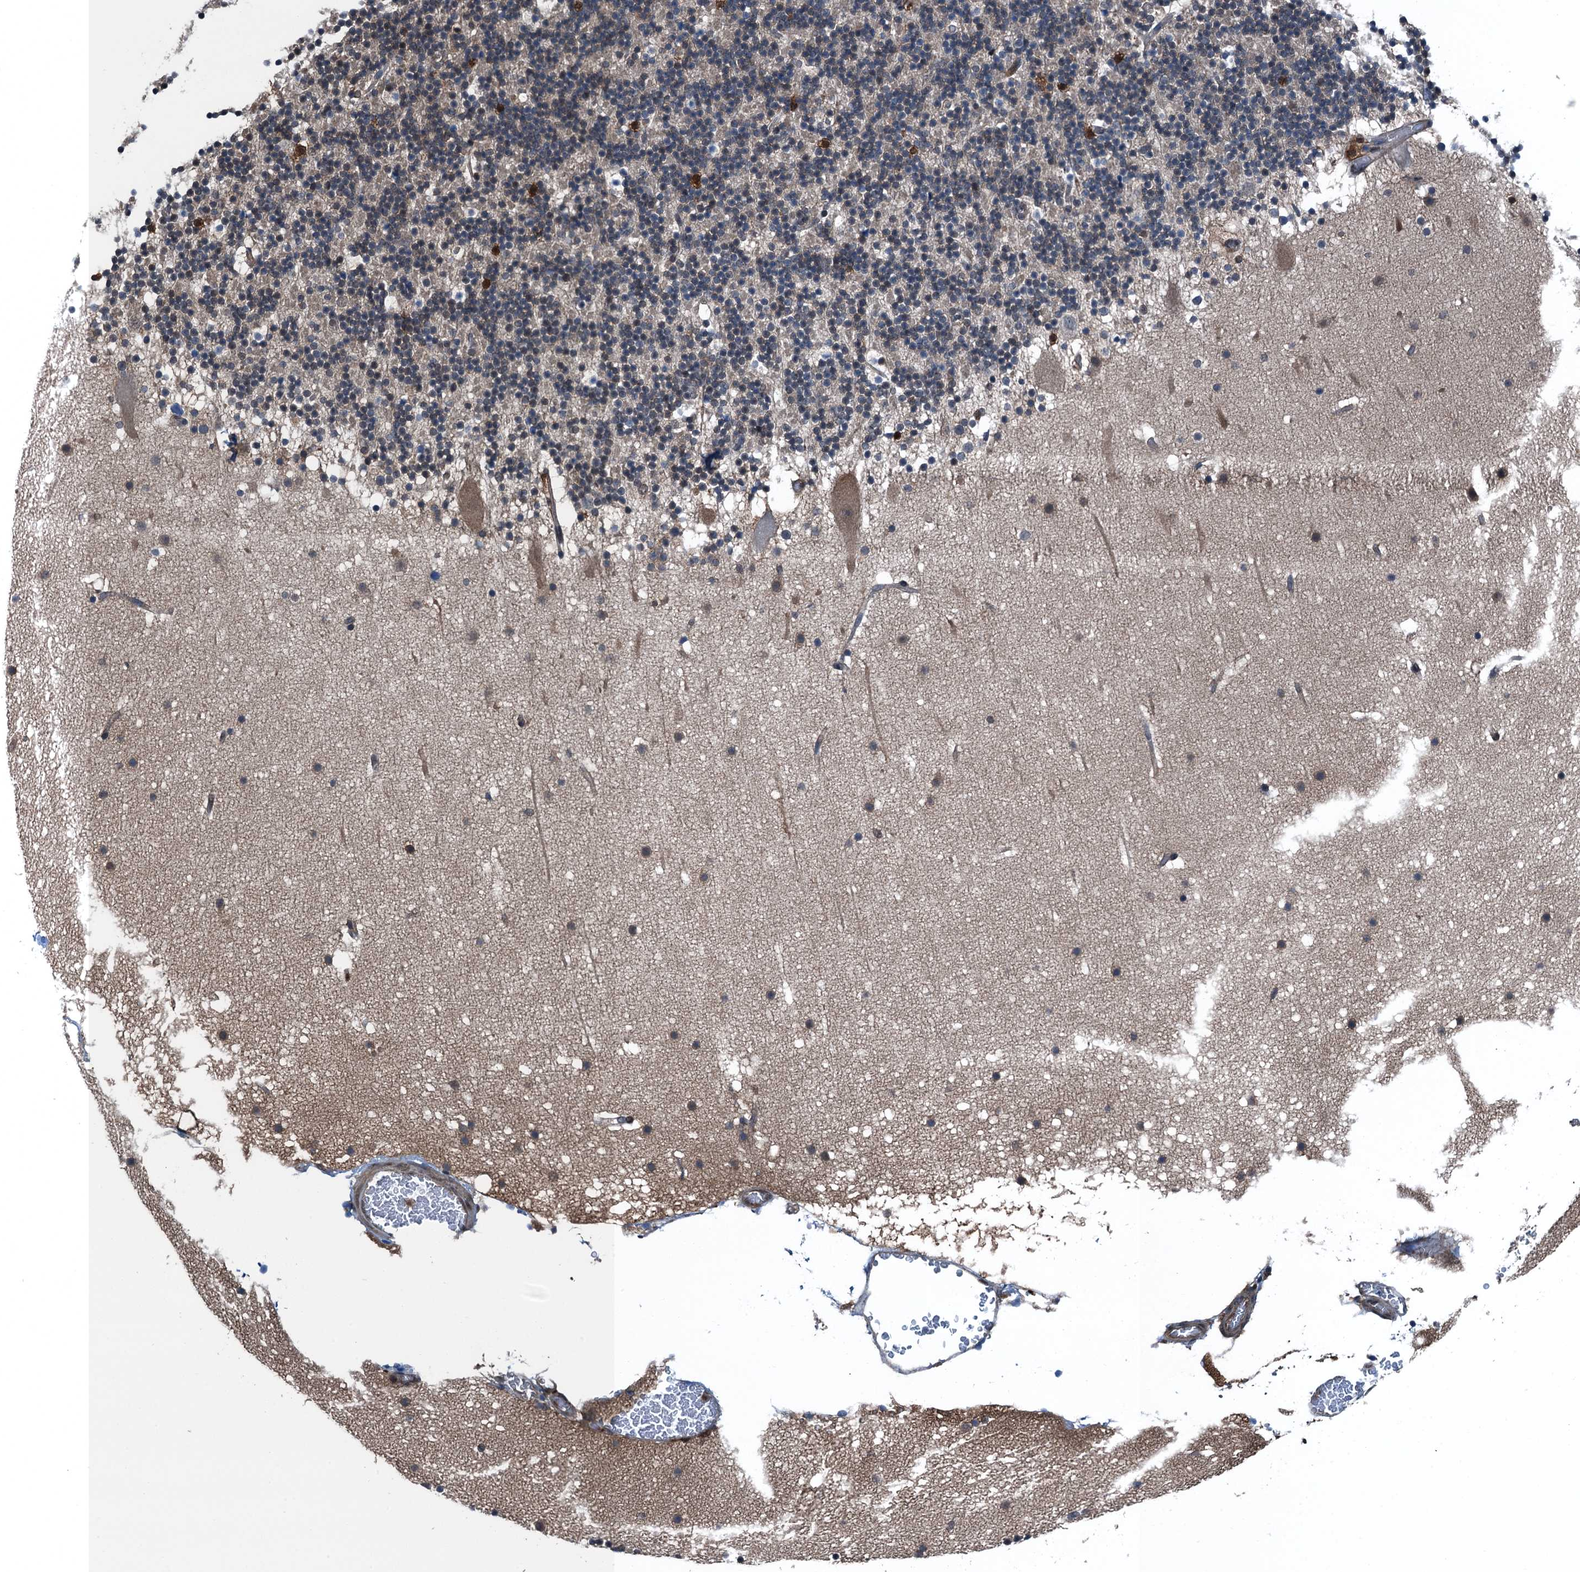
{"staining": {"intensity": "moderate", "quantity": "<25%", "location": "nuclear"}, "tissue": "cerebellum", "cell_type": "Cells in granular layer", "image_type": "normal", "snomed": [{"axis": "morphology", "description": "Normal tissue, NOS"}, {"axis": "topography", "description": "Cerebellum"}], "caption": "This histopathology image exhibits immunohistochemistry staining of unremarkable human cerebellum, with low moderate nuclear staining in approximately <25% of cells in granular layer.", "gene": "RNH1", "patient": {"sex": "male", "age": 57}}